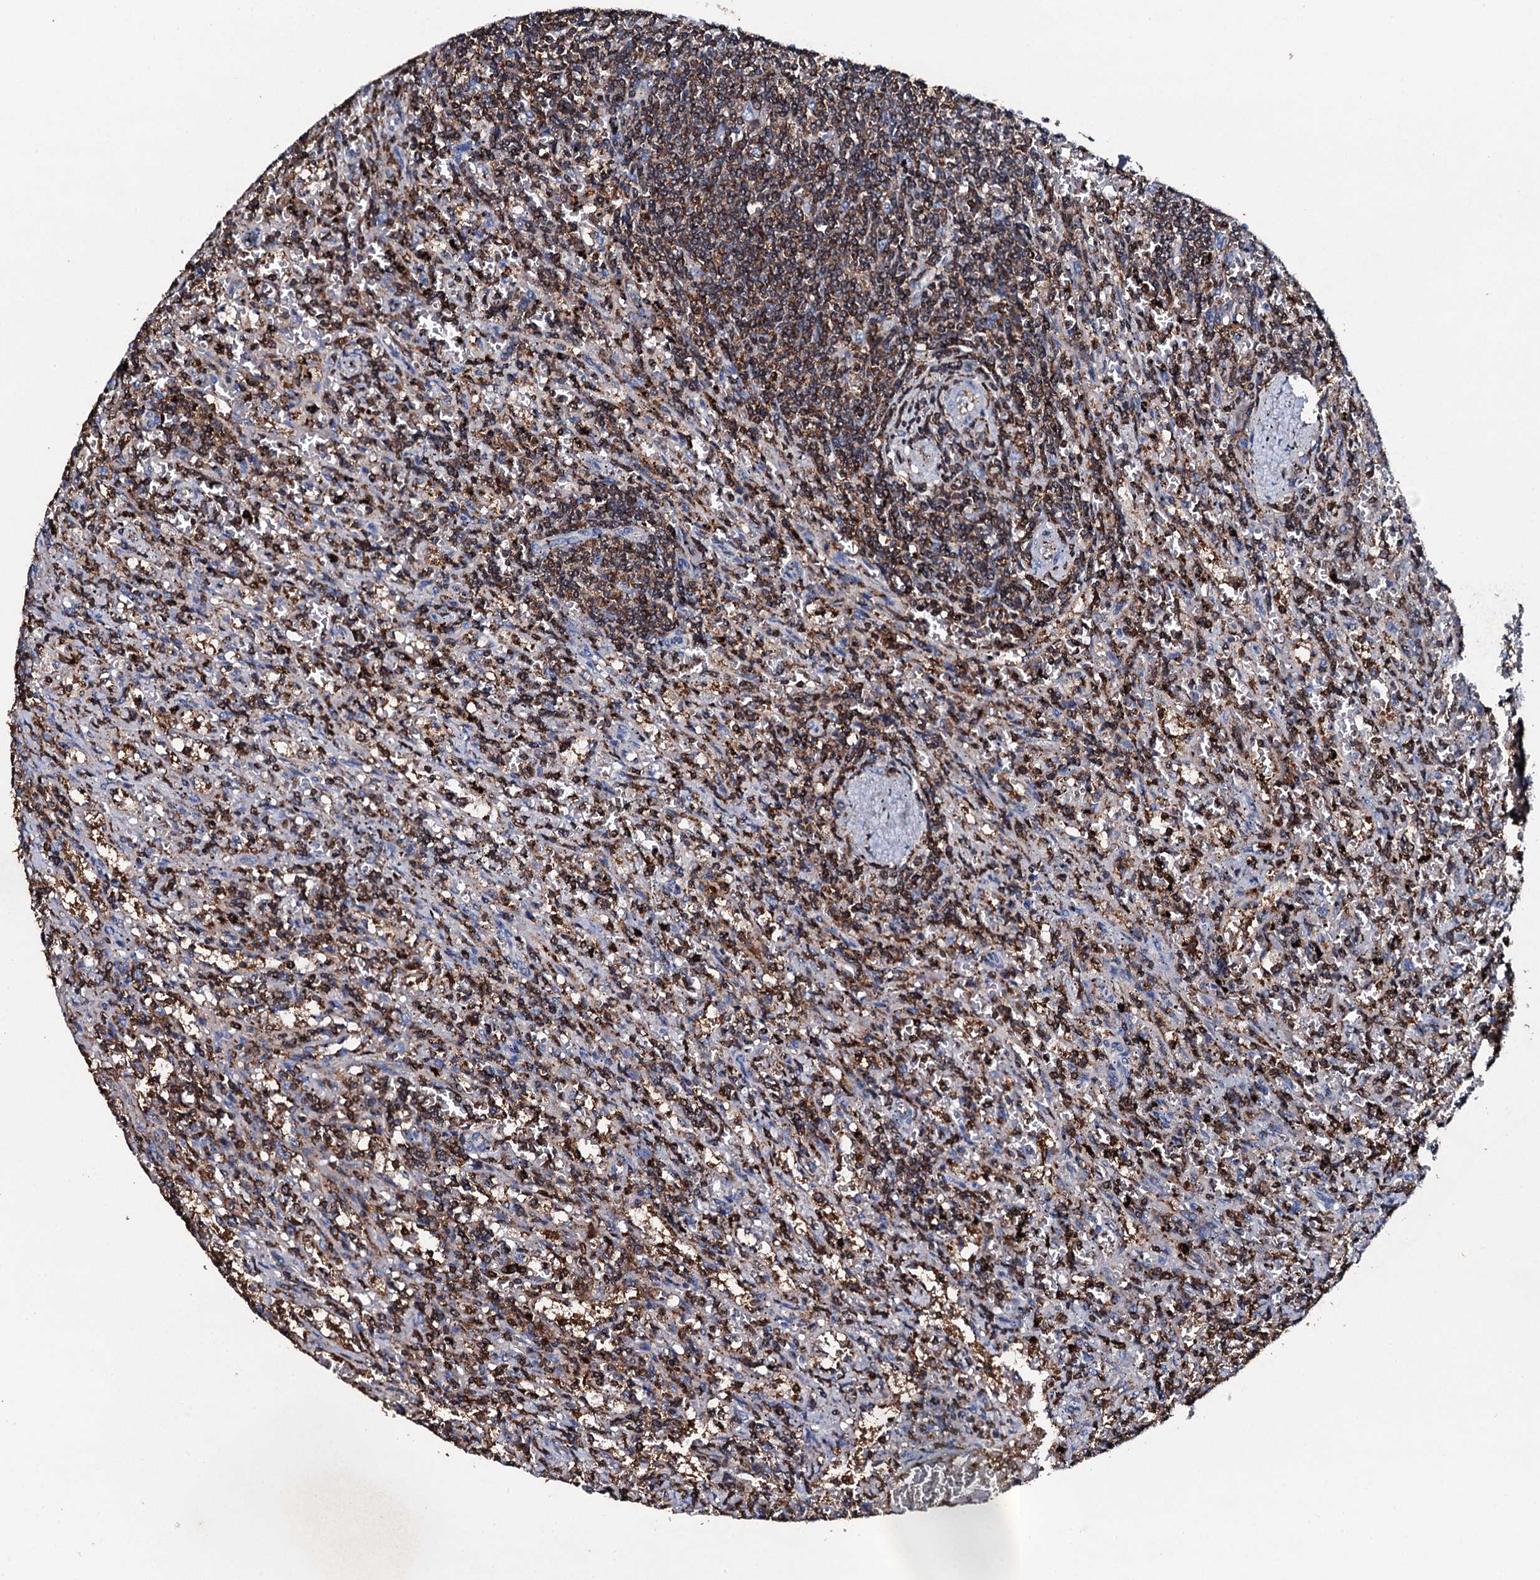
{"staining": {"intensity": "moderate", "quantity": "<25%", "location": "cytoplasmic/membranous"}, "tissue": "lymphoma", "cell_type": "Tumor cells", "image_type": "cancer", "snomed": [{"axis": "morphology", "description": "Malignant lymphoma, non-Hodgkin's type, Low grade"}, {"axis": "topography", "description": "Spleen"}], "caption": "Immunohistochemistry (DAB) staining of human malignant lymphoma, non-Hodgkin's type (low-grade) reveals moderate cytoplasmic/membranous protein staining in approximately <25% of tumor cells.", "gene": "MS4A4E", "patient": {"sex": "male", "age": 76}}